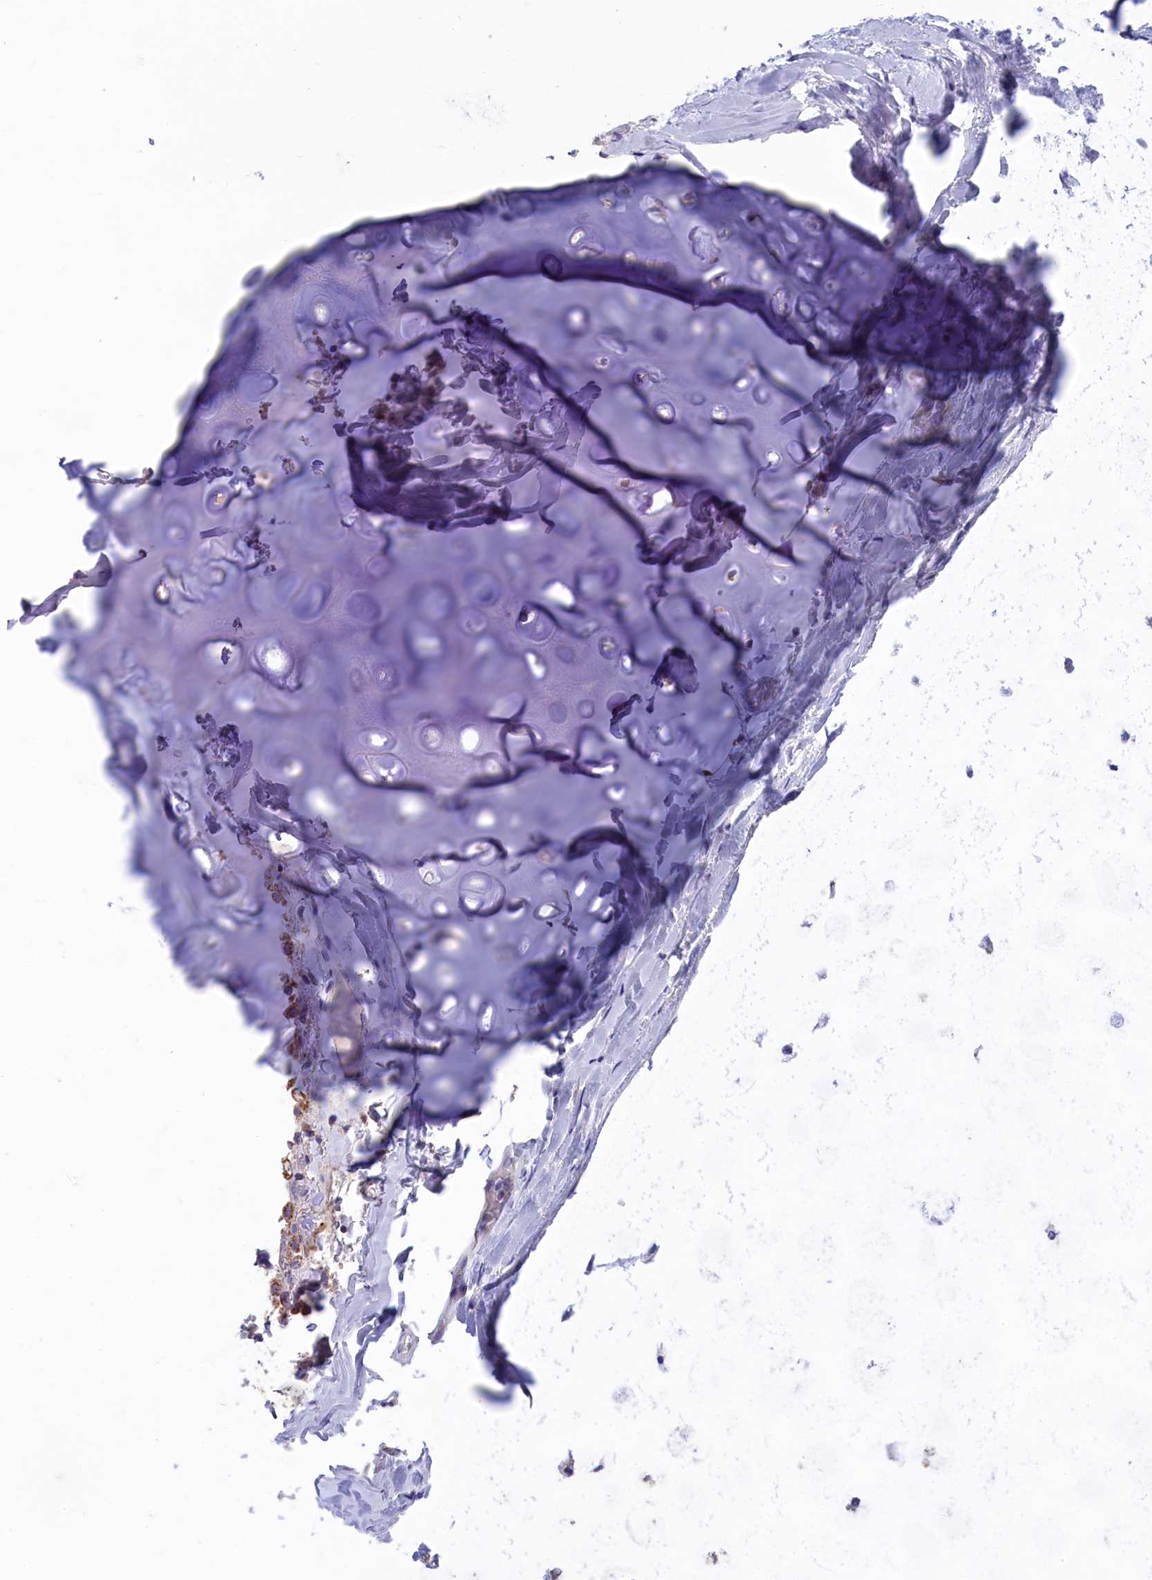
{"staining": {"intensity": "negative", "quantity": "none", "location": "none"}, "tissue": "adipose tissue", "cell_type": "Adipocytes", "image_type": "normal", "snomed": [{"axis": "morphology", "description": "Normal tissue, NOS"}, {"axis": "topography", "description": "Lymph node"}, {"axis": "topography", "description": "Cartilage tissue"}, {"axis": "topography", "description": "Bronchus"}], "caption": "Immunohistochemical staining of normal adipose tissue reveals no significant expression in adipocytes.", "gene": "PRDM12", "patient": {"sex": "male", "age": 63}}